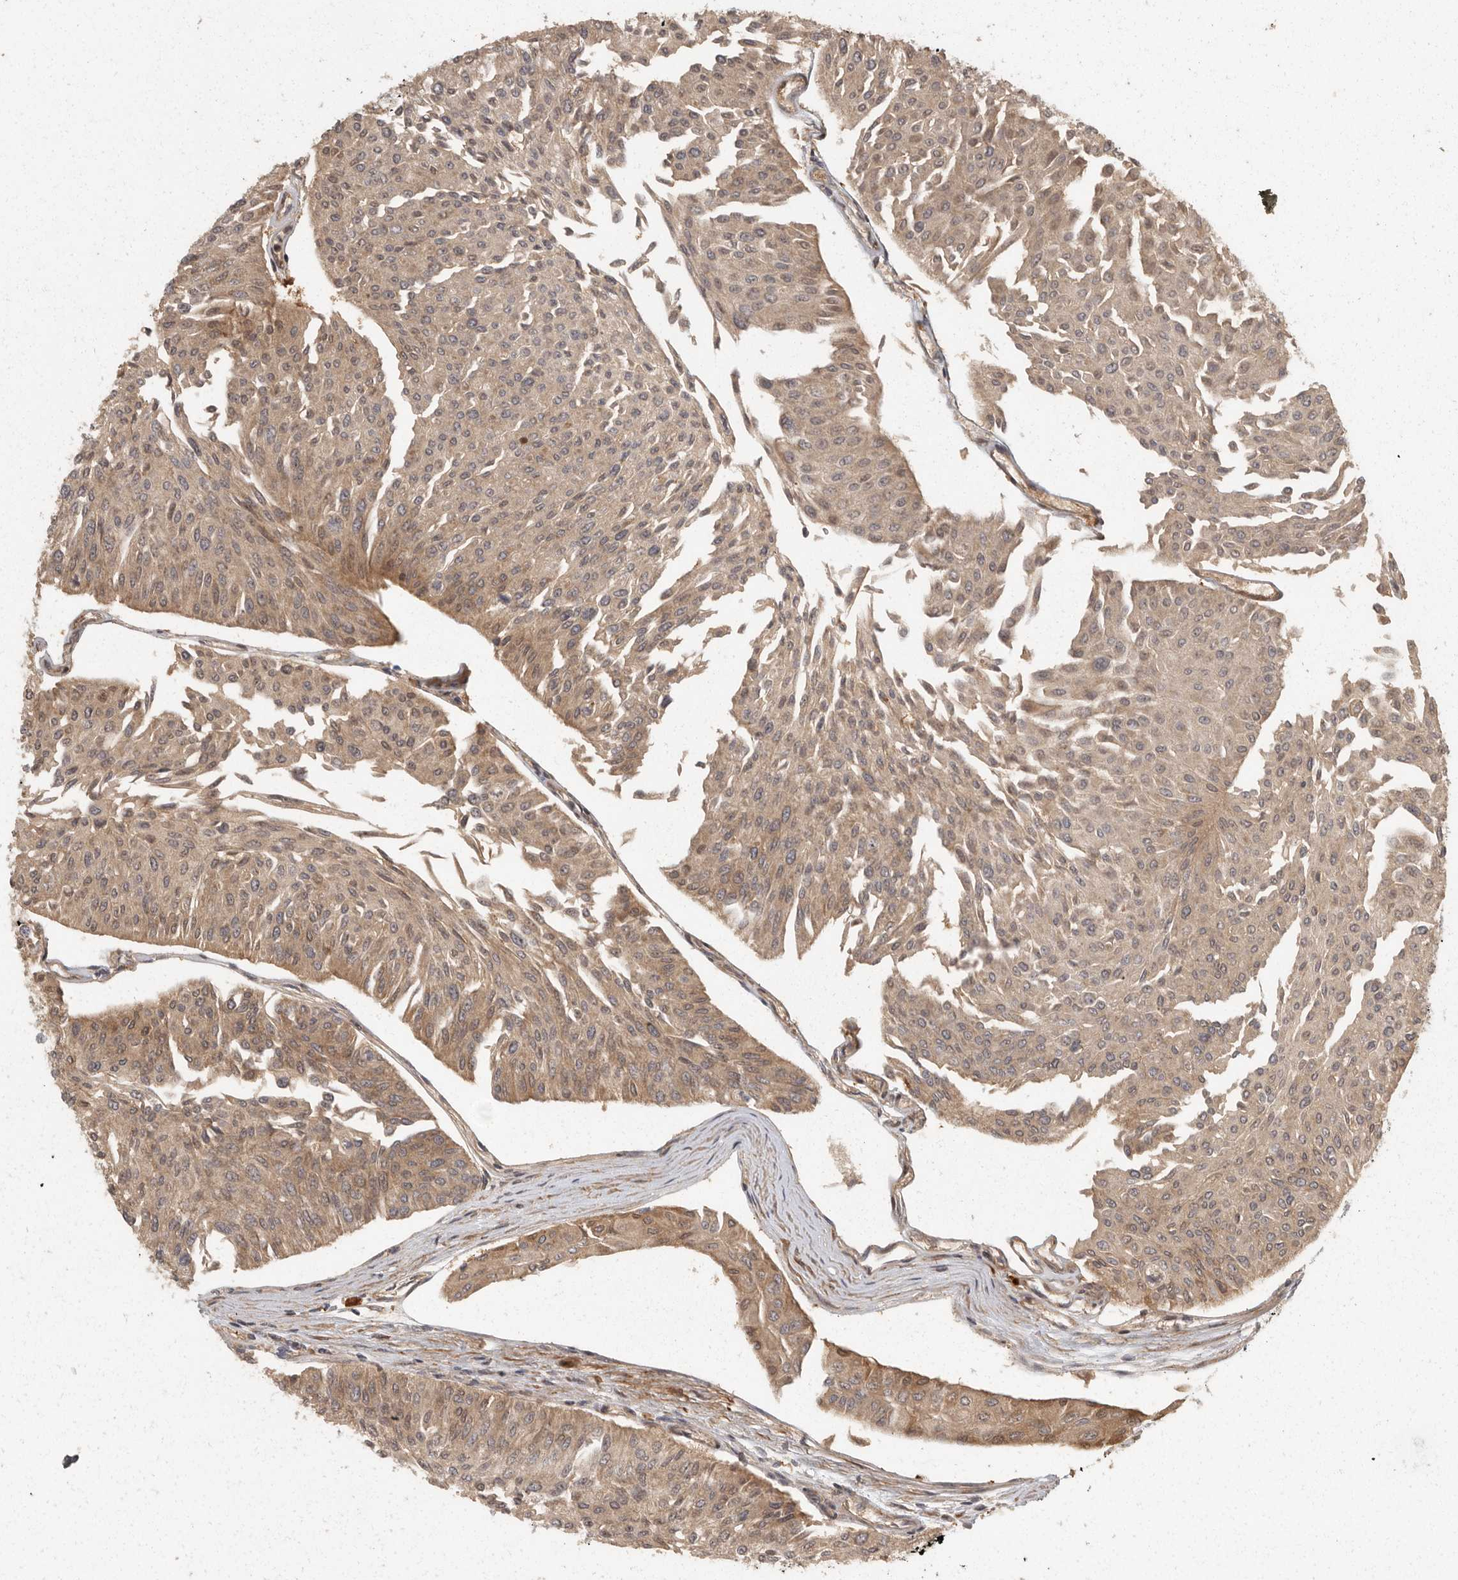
{"staining": {"intensity": "moderate", "quantity": ">75%", "location": "cytoplasmic/membranous"}, "tissue": "urothelial cancer", "cell_type": "Tumor cells", "image_type": "cancer", "snomed": [{"axis": "morphology", "description": "Urothelial carcinoma, Low grade"}, {"axis": "topography", "description": "Urinary bladder"}], "caption": "Protein expression analysis of human low-grade urothelial carcinoma reveals moderate cytoplasmic/membranous staining in about >75% of tumor cells. Nuclei are stained in blue.", "gene": "SWT1", "patient": {"sex": "male", "age": 67}}